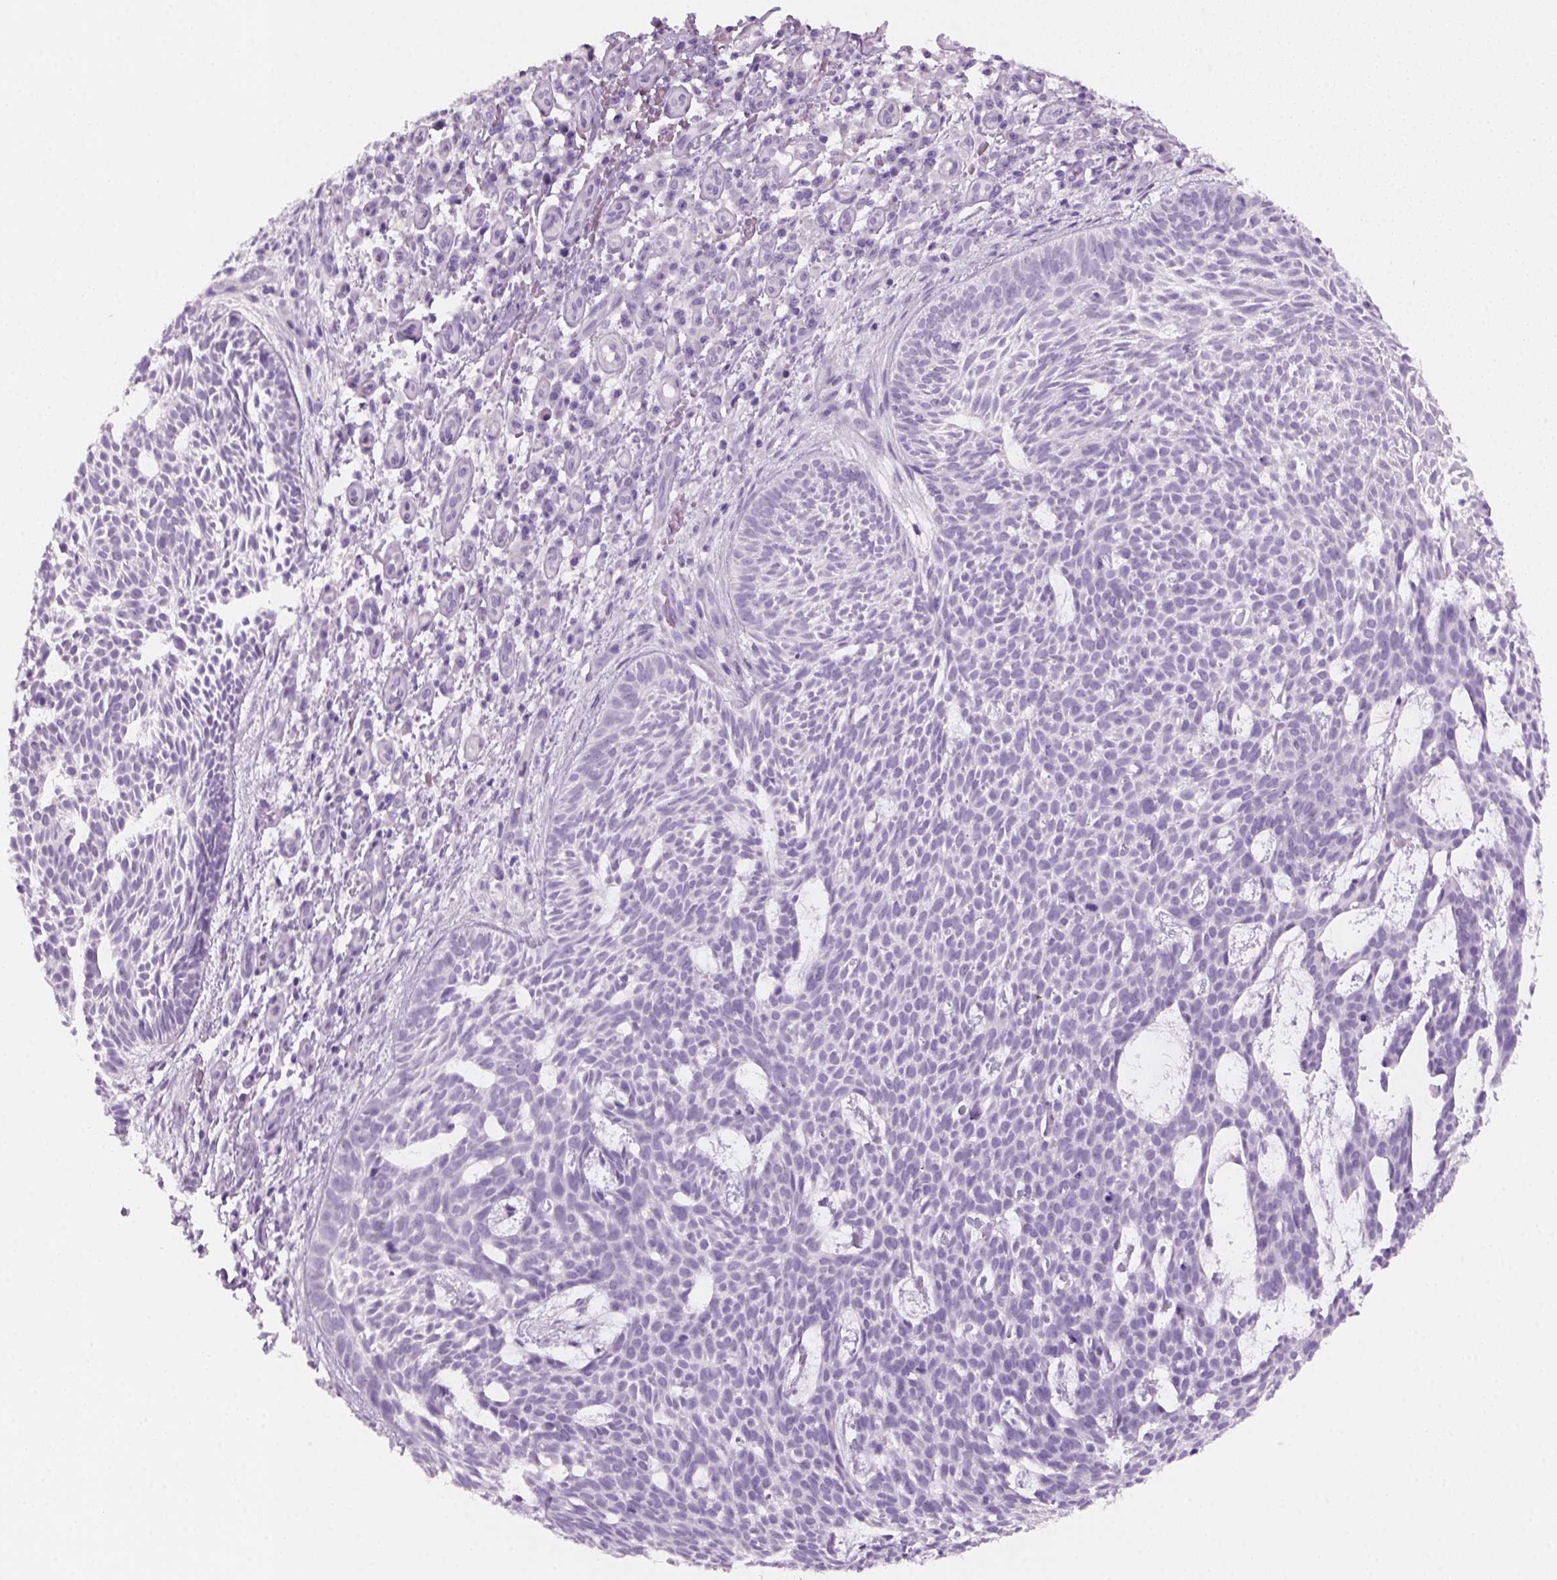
{"staining": {"intensity": "negative", "quantity": "none", "location": "none"}, "tissue": "skin cancer", "cell_type": "Tumor cells", "image_type": "cancer", "snomed": [{"axis": "morphology", "description": "Basal cell carcinoma"}, {"axis": "topography", "description": "Skin"}], "caption": "This is an immunohistochemistry micrograph of skin cancer. There is no positivity in tumor cells.", "gene": "KRTAP11-1", "patient": {"sex": "male", "age": 59}}